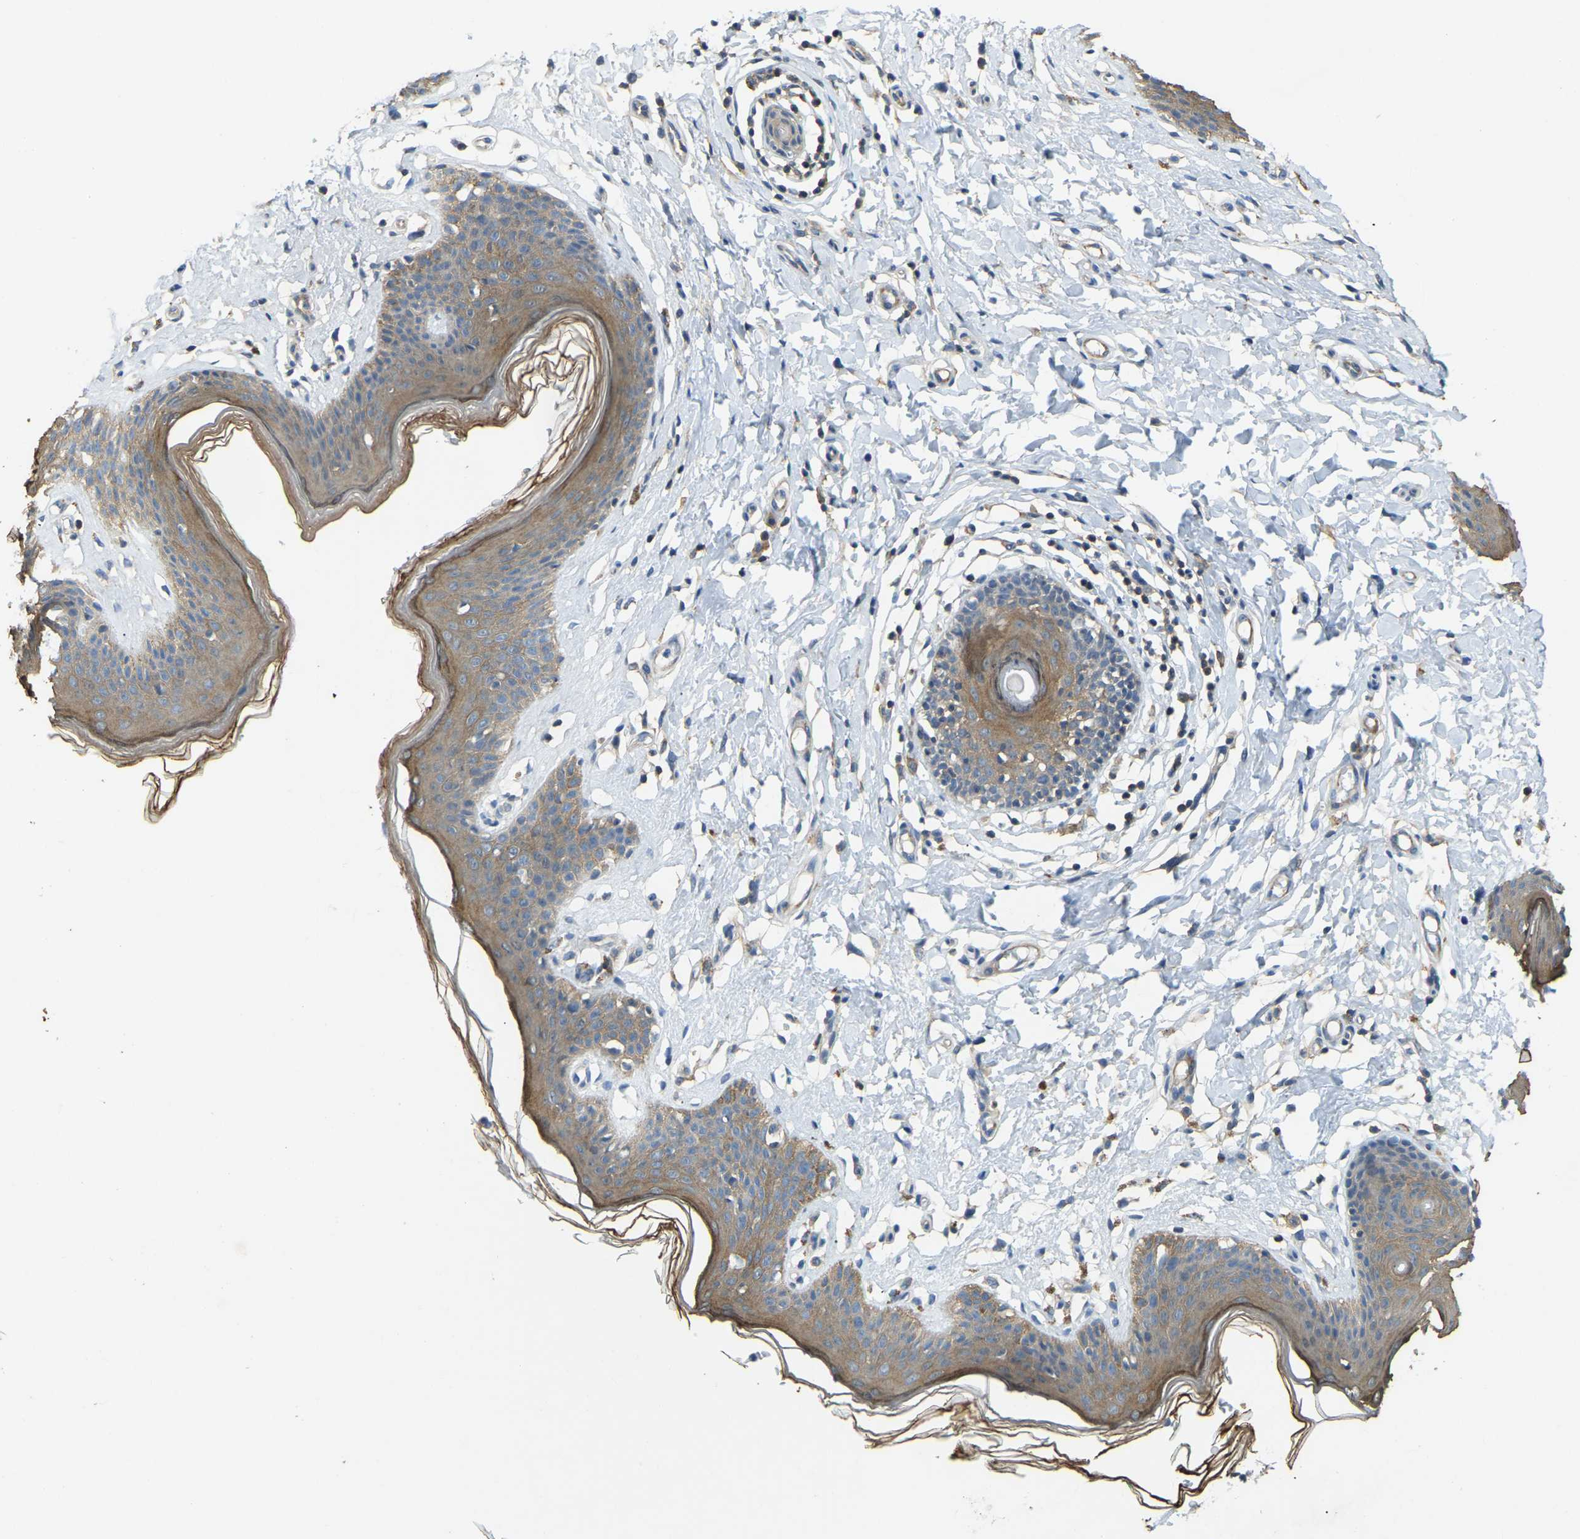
{"staining": {"intensity": "moderate", "quantity": ">75%", "location": "cytoplasmic/membranous"}, "tissue": "skin", "cell_type": "Epidermal cells", "image_type": "normal", "snomed": [{"axis": "morphology", "description": "Normal tissue, NOS"}, {"axis": "topography", "description": "Vulva"}], "caption": "Epidermal cells display moderate cytoplasmic/membranous positivity in about >75% of cells in unremarkable skin.", "gene": "AHNAK", "patient": {"sex": "female", "age": 66}}